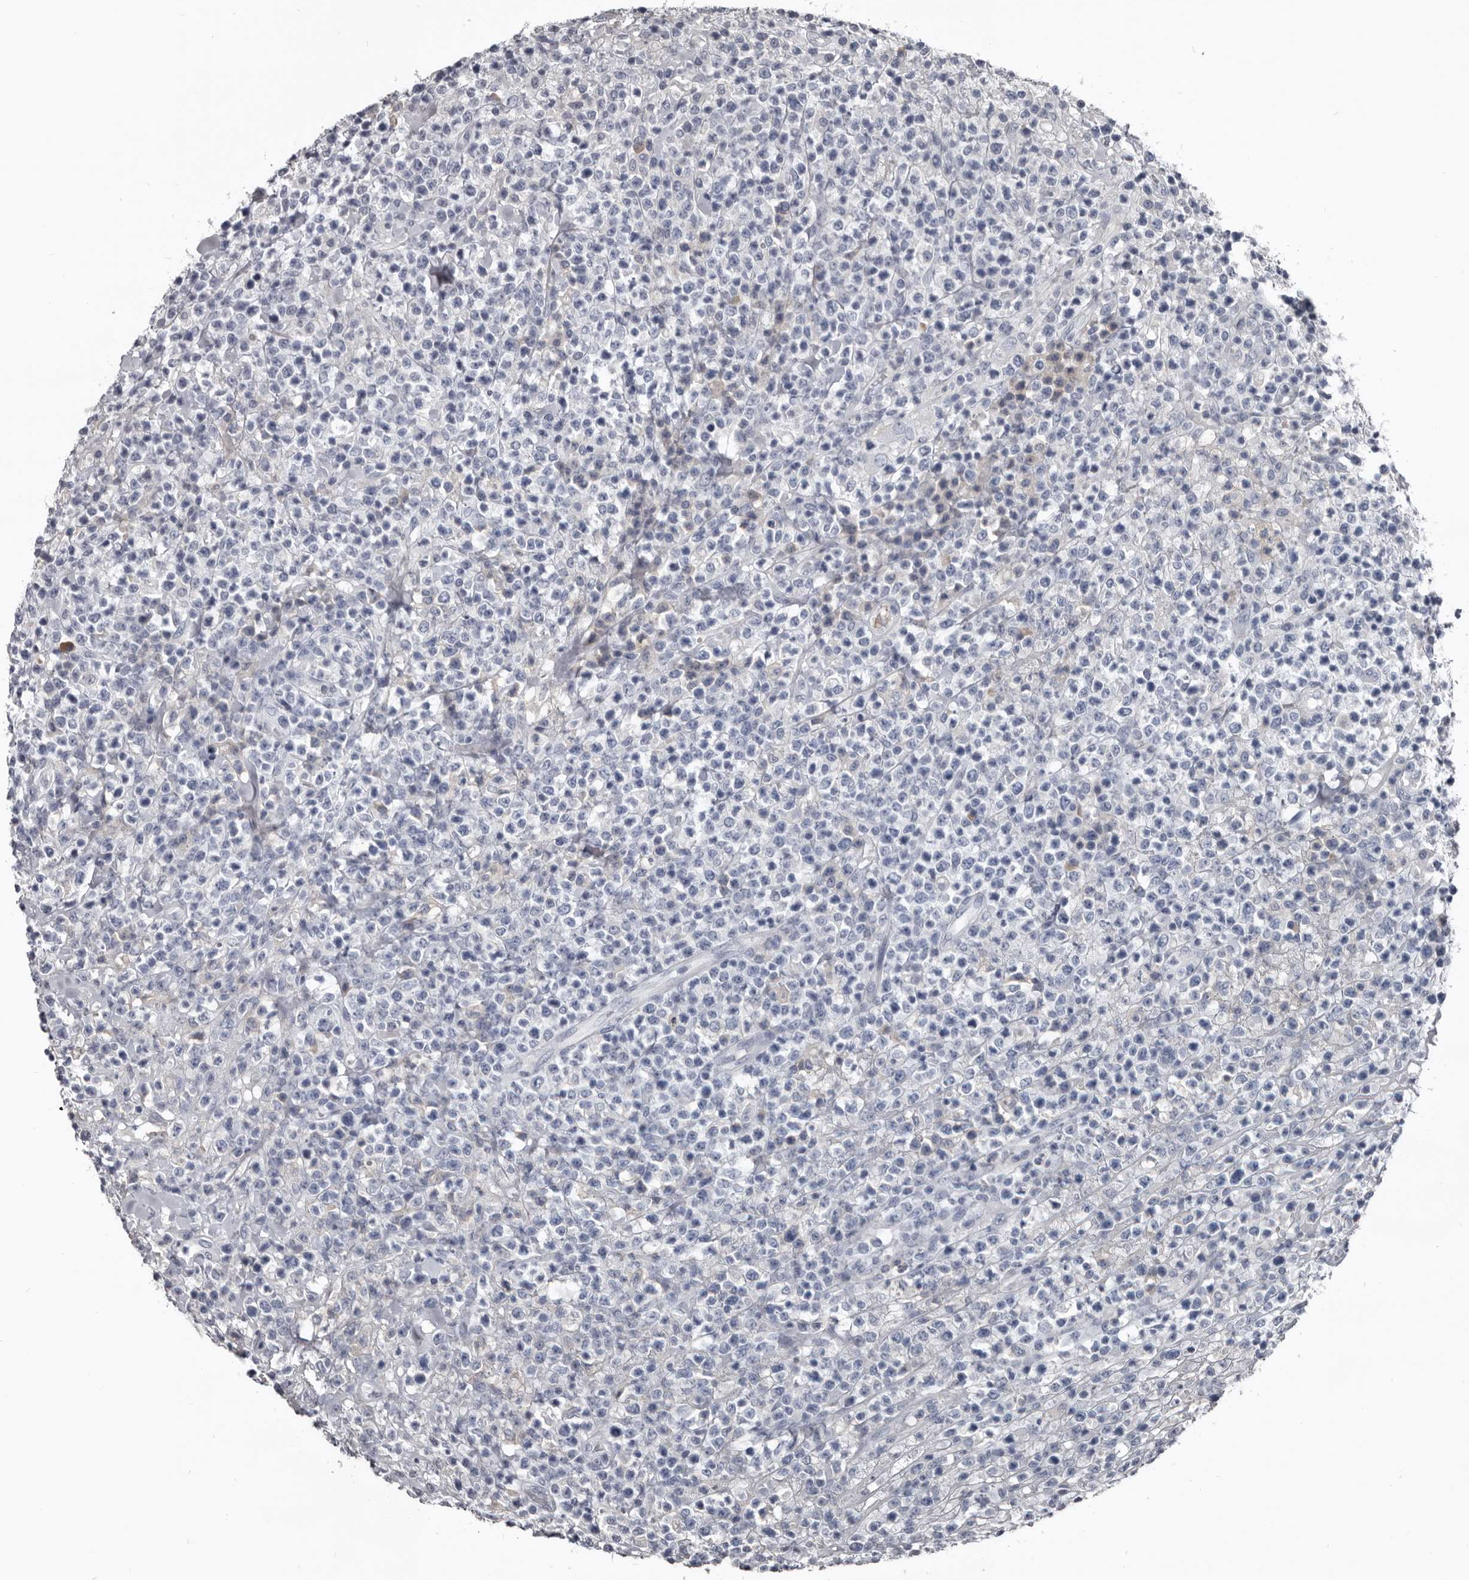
{"staining": {"intensity": "weak", "quantity": "<25%", "location": "cytoplasmic/membranous"}, "tissue": "lymphoma", "cell_type": "Tumor cells", "image_type": "cancer", "snomed": [{"axis": "morphology", "description": "Malignant lymphoma, non-Hodgkin's type, High grade"}, {"axis": "topography", "description": "Colon"}], "caption": "Immunohistochemistry histopathology image of lymphoma stained for a protein (brown), which displays no positivity in tumor cells. Nuclei are stained in blue.", "gene": "GREB1", "patient": {"sex": "female", "age": 53}}